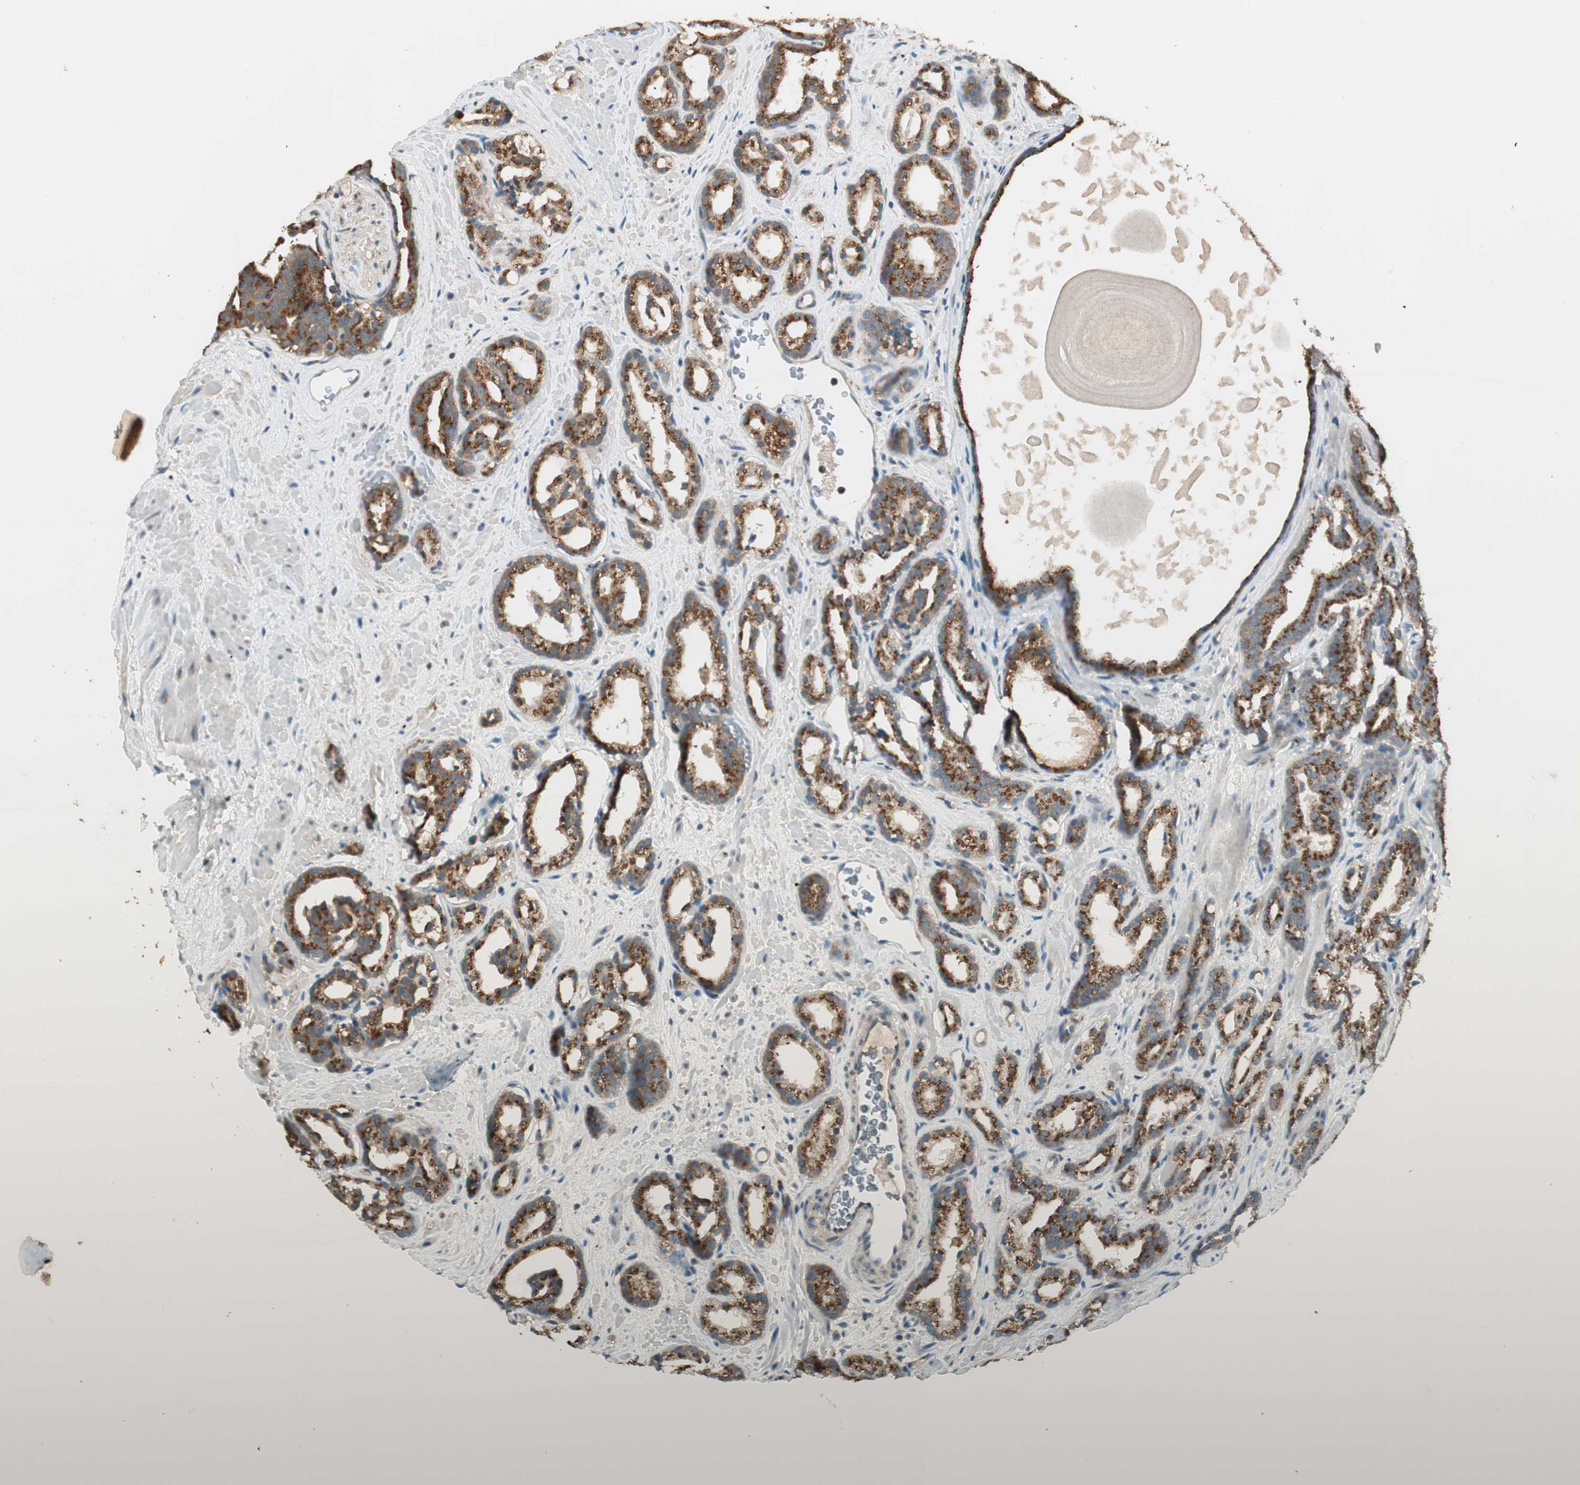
{"staining": {"intensity": "strong", "quantity": ">75%", "location": "cytoplasmic/membranous"}, "tissue": "prostate cancer", "cell_type": "Tumor cells", "image_type": "cancer", "snomed": [{"axis": "morphology", "description": "Adenocarcinoma, Low grade"}, {"axis": "topography", "description": "Prostate"}], "caption": "Brown immunohistochemical staining in human prostate cancer displays strong cytoplasmic/membranous positivity in about >75% of tumor cells. The protein of interest is shown in brown color, while the nuclei are stained blue.", "gene": "SEC16A", "patient": {"sex": "male", "age": 63}}